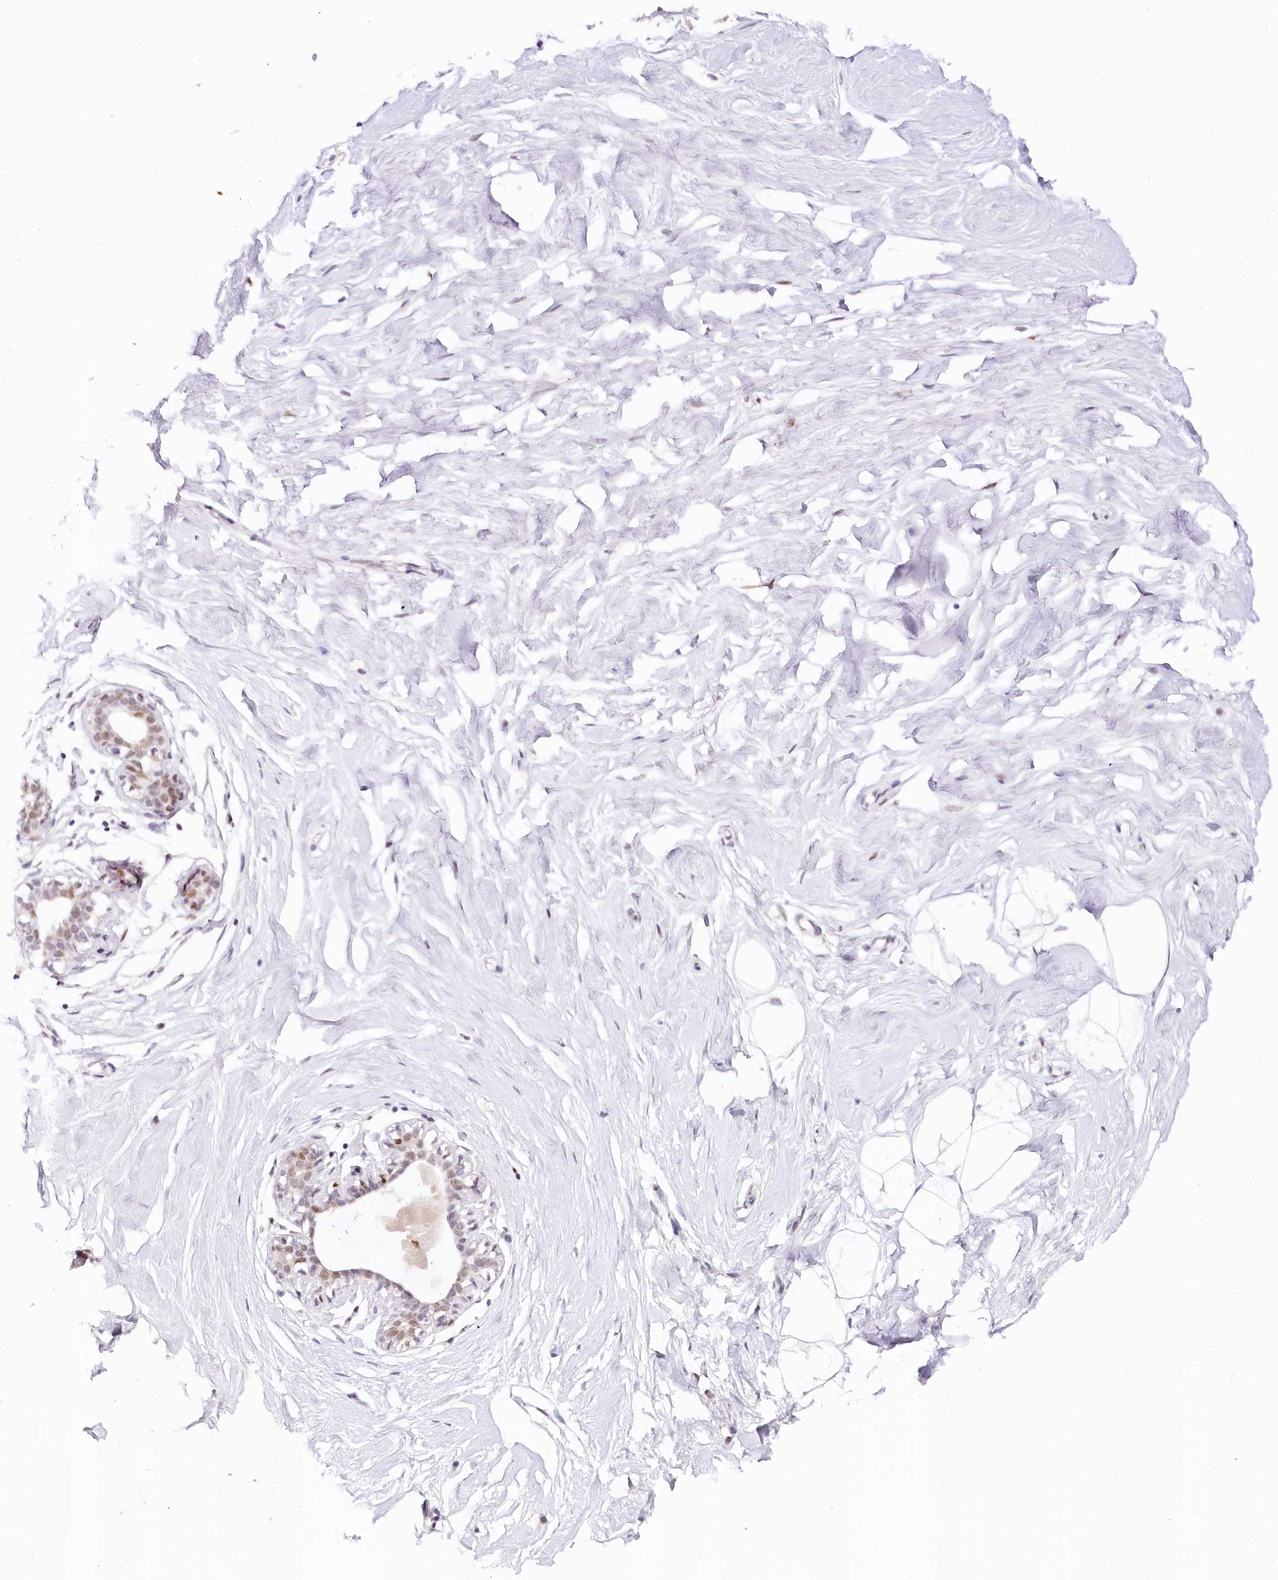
{"staining": {"intensity": "negative", "quantity": "none", "location": "none"}, "tissue": "breast", "cell_type": "Adipocytes", "image_type": "normal", "snomed": [{"axis": "morphology", "description": "Normal tissue, NOS"}, {"axis": "morphology", "description": "Adenoma, NOS"}, {"axis": "topography", "description": "Breast"}], "caption": "Adipocytes show no significant positivity in benign breast.", "gene": "TP53", "patient": {"sex": "female", "age": 23}}